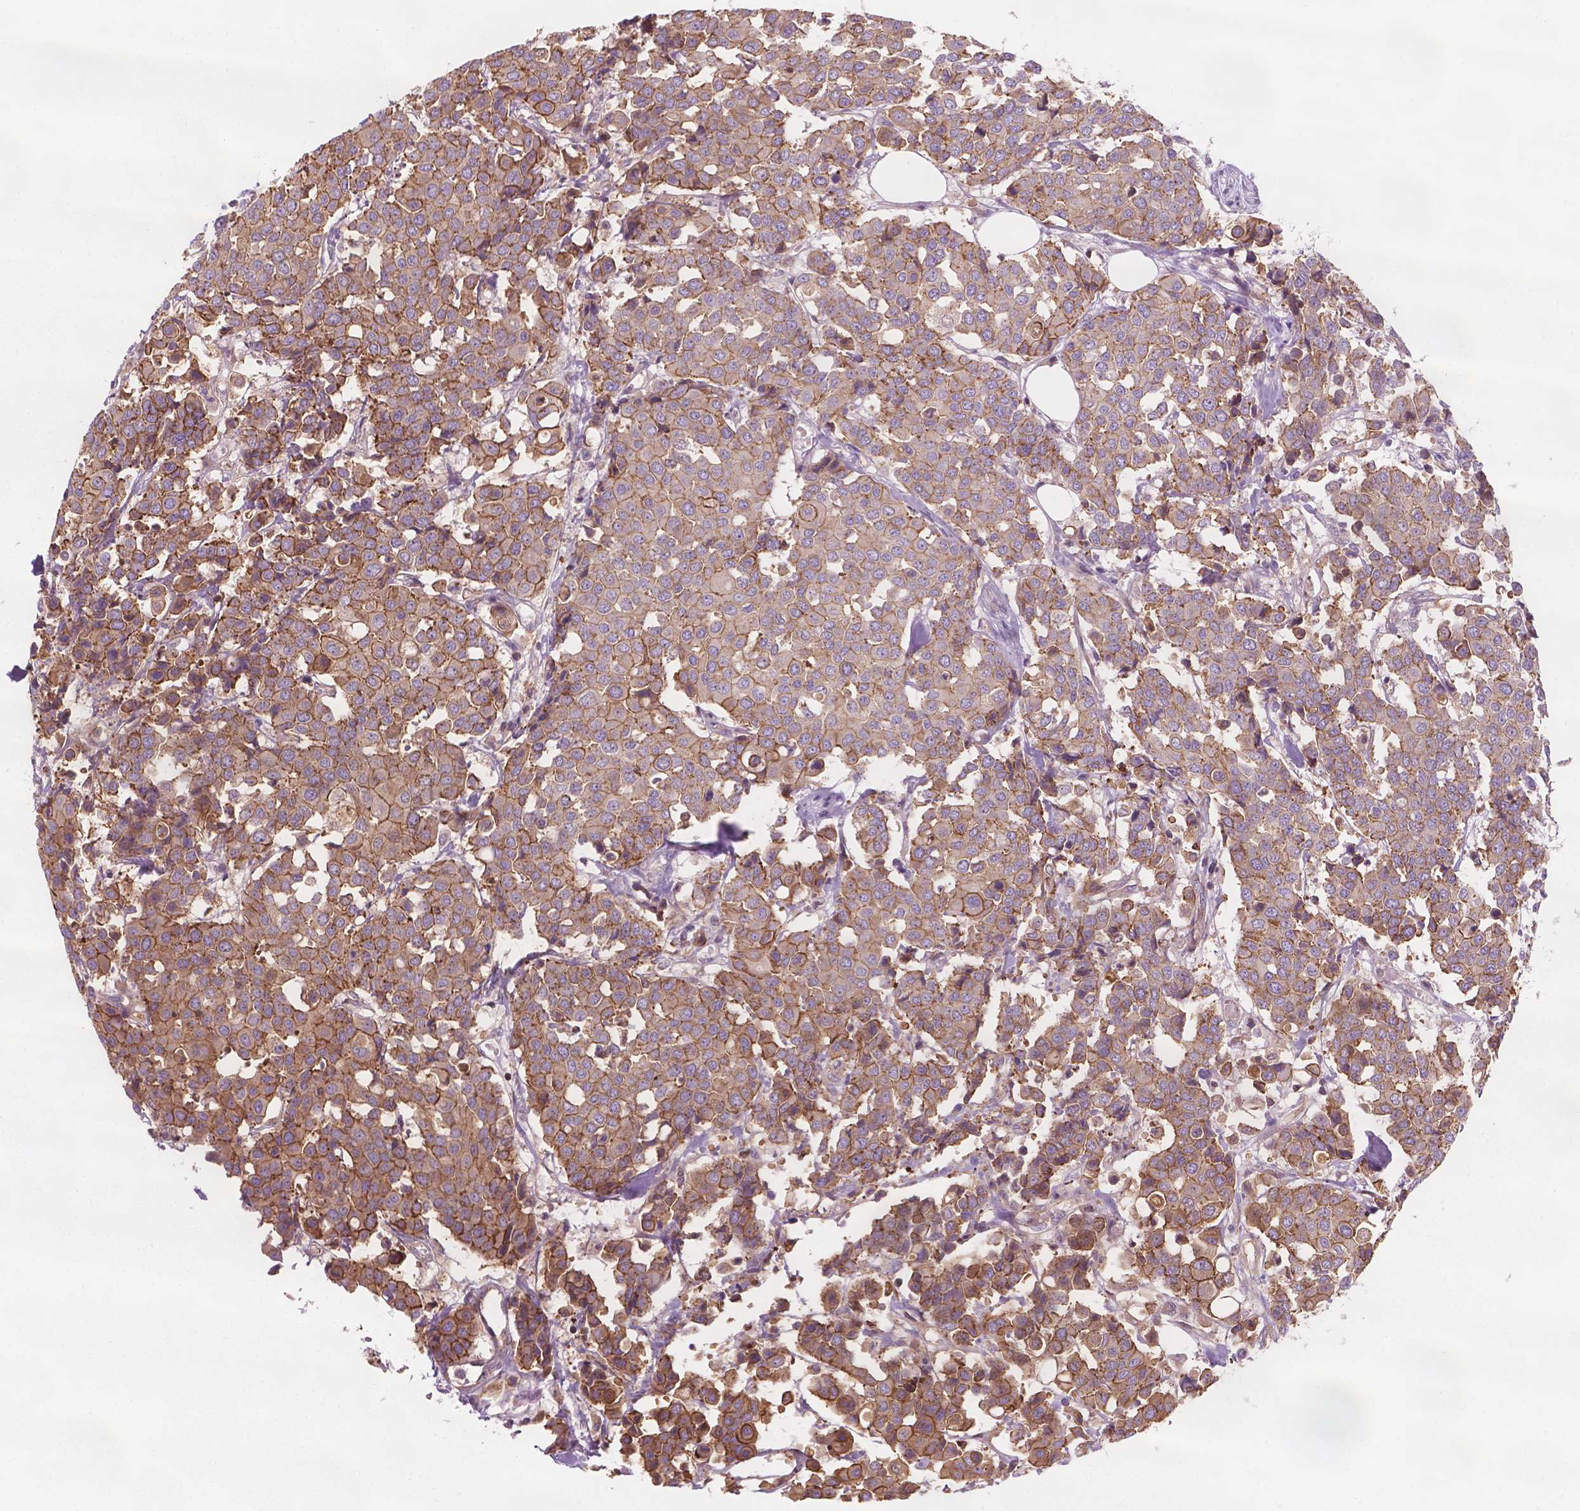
{"staining": {"intensity": "moderate", "quantity": "25%-75%", "location": "cytoplasmic/membranous"}, "tissue": "carcinoid", "cell_type": "Tumor cells", "image_type": "cancer", "snomed": [{"axis": "morphology", "description": "Carcinoid, malignant, NOS"}, {"axis": "topography", "description": "Colon"}], "caption": "Immunohistochemistry image of carcinoid stained for a protein (brown), which displays medium levels of moderate cytoplasmic/membranous staining in approximately 25%-75% of tumor cells.", "gene": "SURF4", "patient": {"sex": "male", "age": 81}}